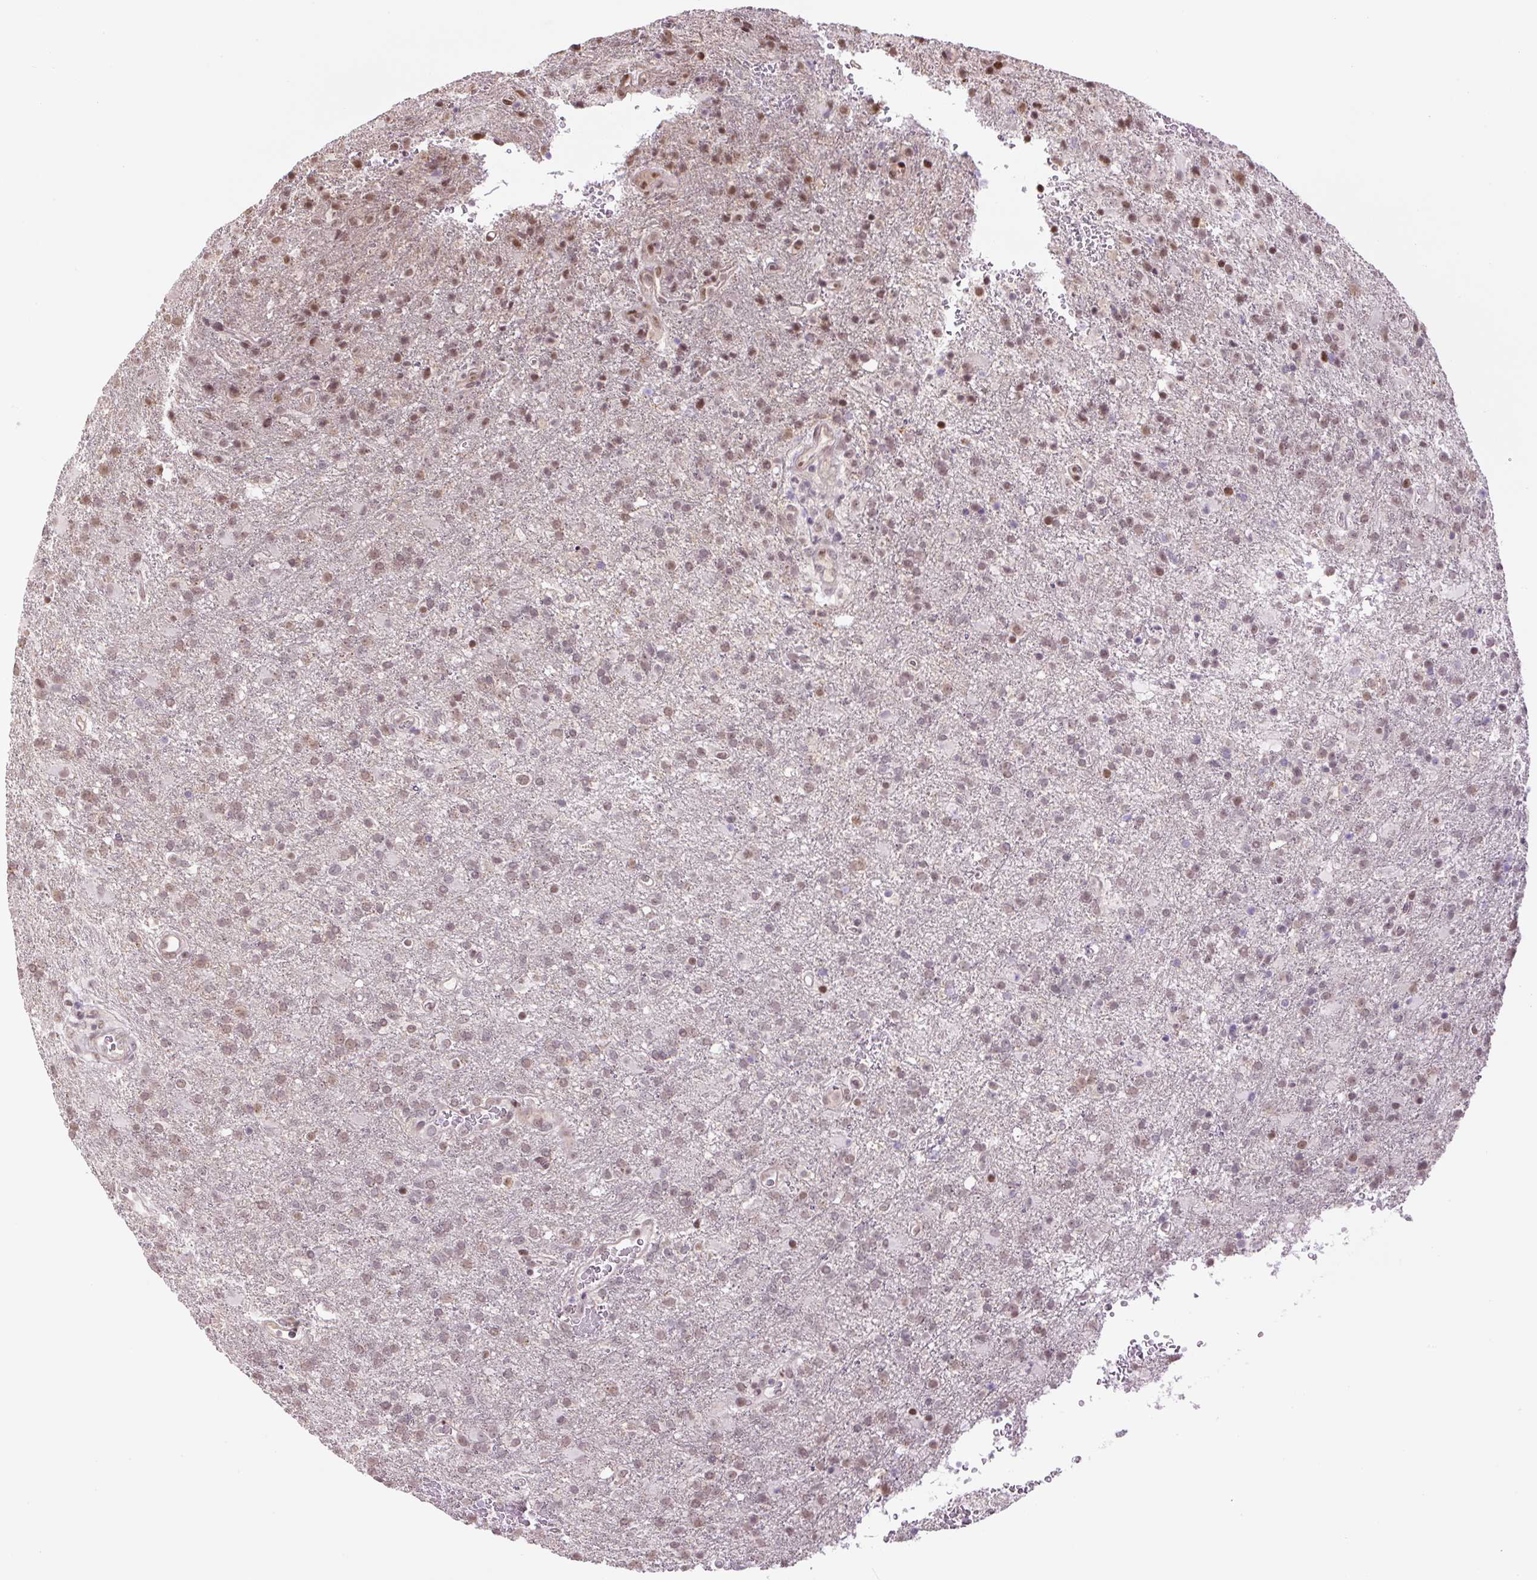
{"staining": {"intensity": "moderate", "quantity": ">75%", "location": "nuclear"}, "tissue": "glioma", "cell_type": "Tumor cells", "image_type": "cancer", "snomed": [{"axis": "morphology", "description": "Glioma, malignant, High grade"}, {"axis": "topography", "description": "Brain"}], "caption": "Protein expression analysis of glioma exhibits moderate nuclear positivity in about >75% of tumor cells. The protein is shown in brown color, while the nuclei are stained blue.", "gene": "TCFL5", "patient": {"sex": "female", "age": 74}}